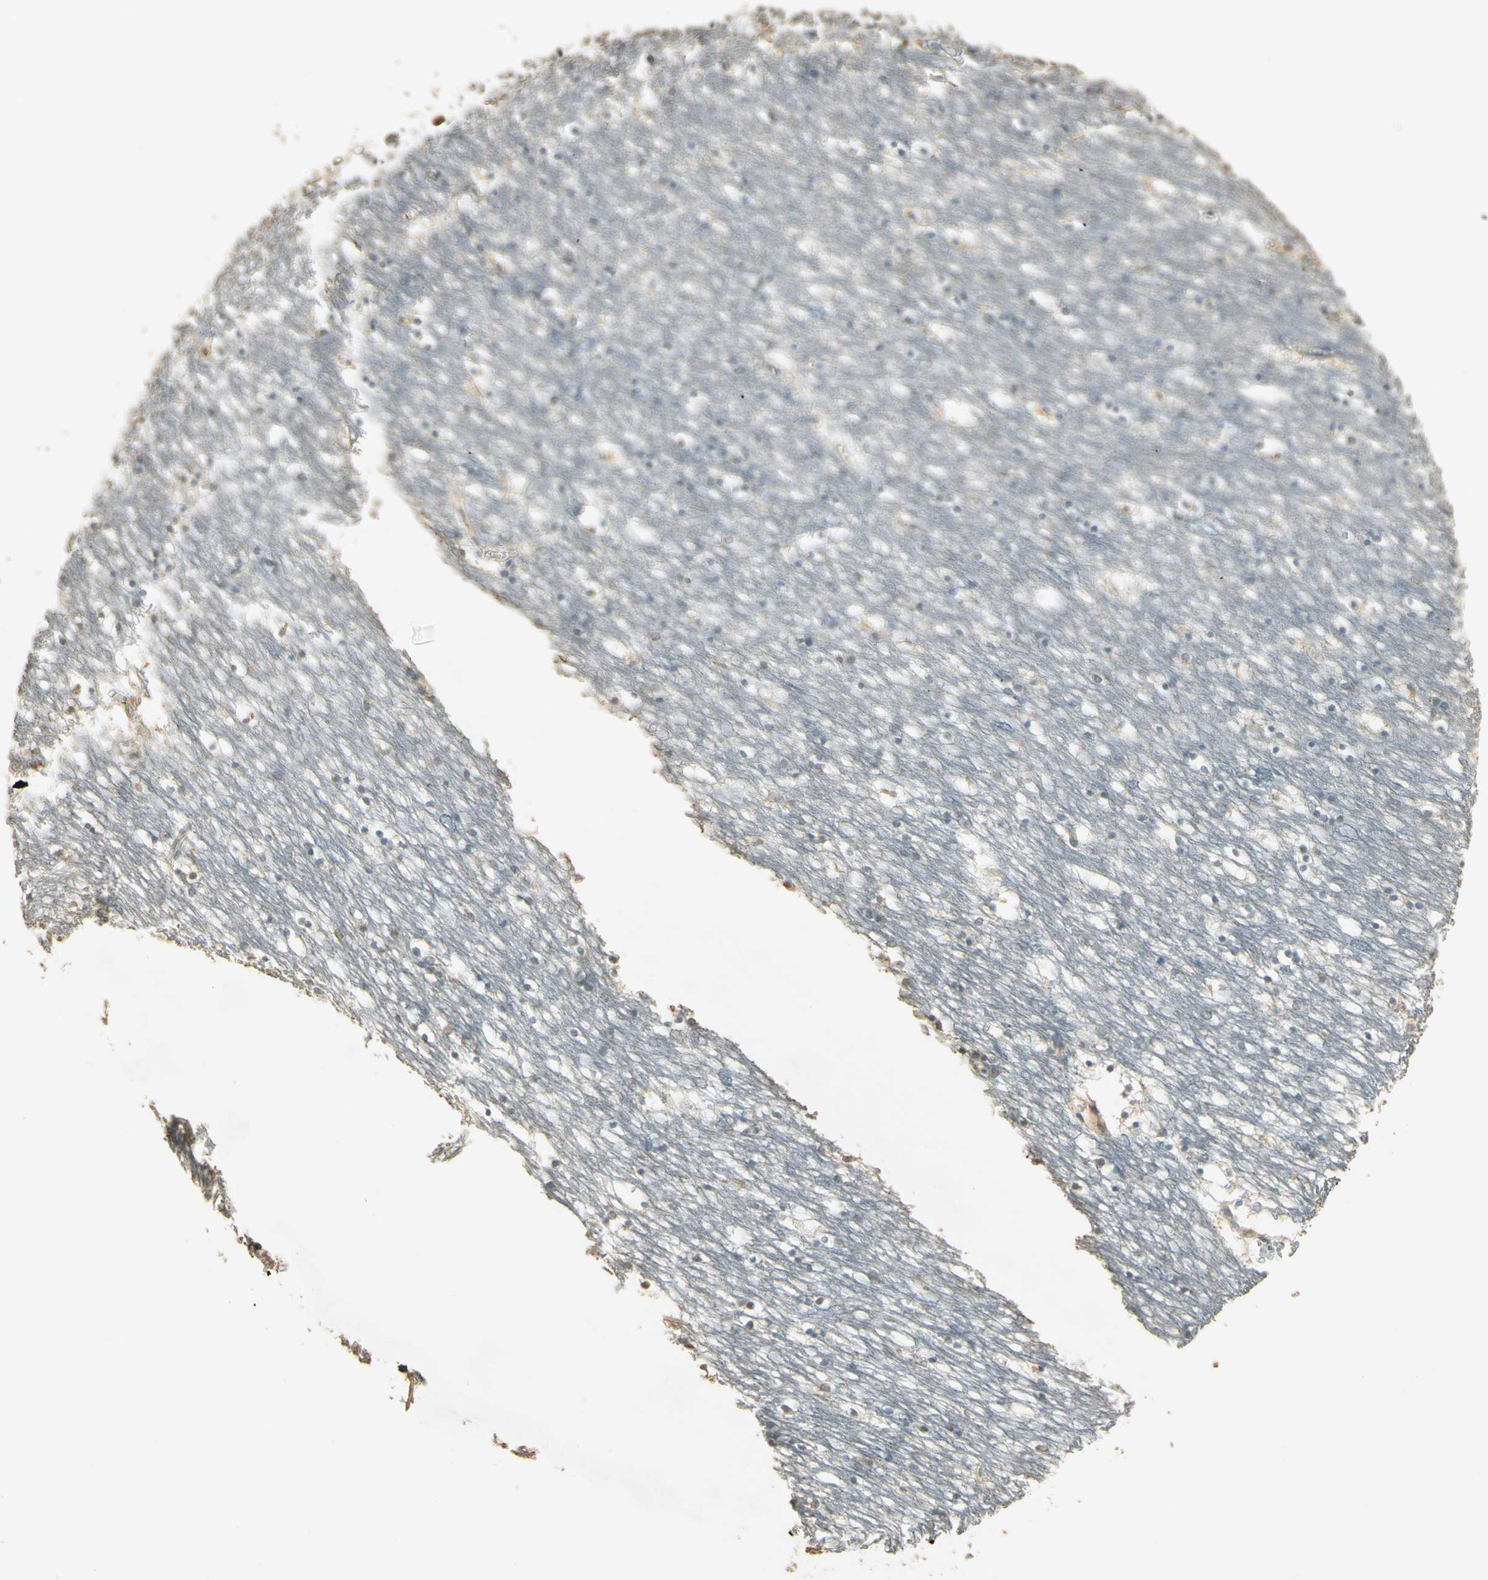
{"staining": {"intensity": "negative", "quantity": "none", "location": "none"}, "tissue": "caudate", "cell_type": "Glial cells", "image_type": "normal", "snomed": [{"axis": "morphology", "description": "Normal tissue, NOS"}, {"axis": "topography", "description": "Lateral ventricle wall"}], "caption": "The image exhibits no staining of glial cells in normal caudate.", "gene": "UXS1", "patient": {"sex": "male", "age": 45}}